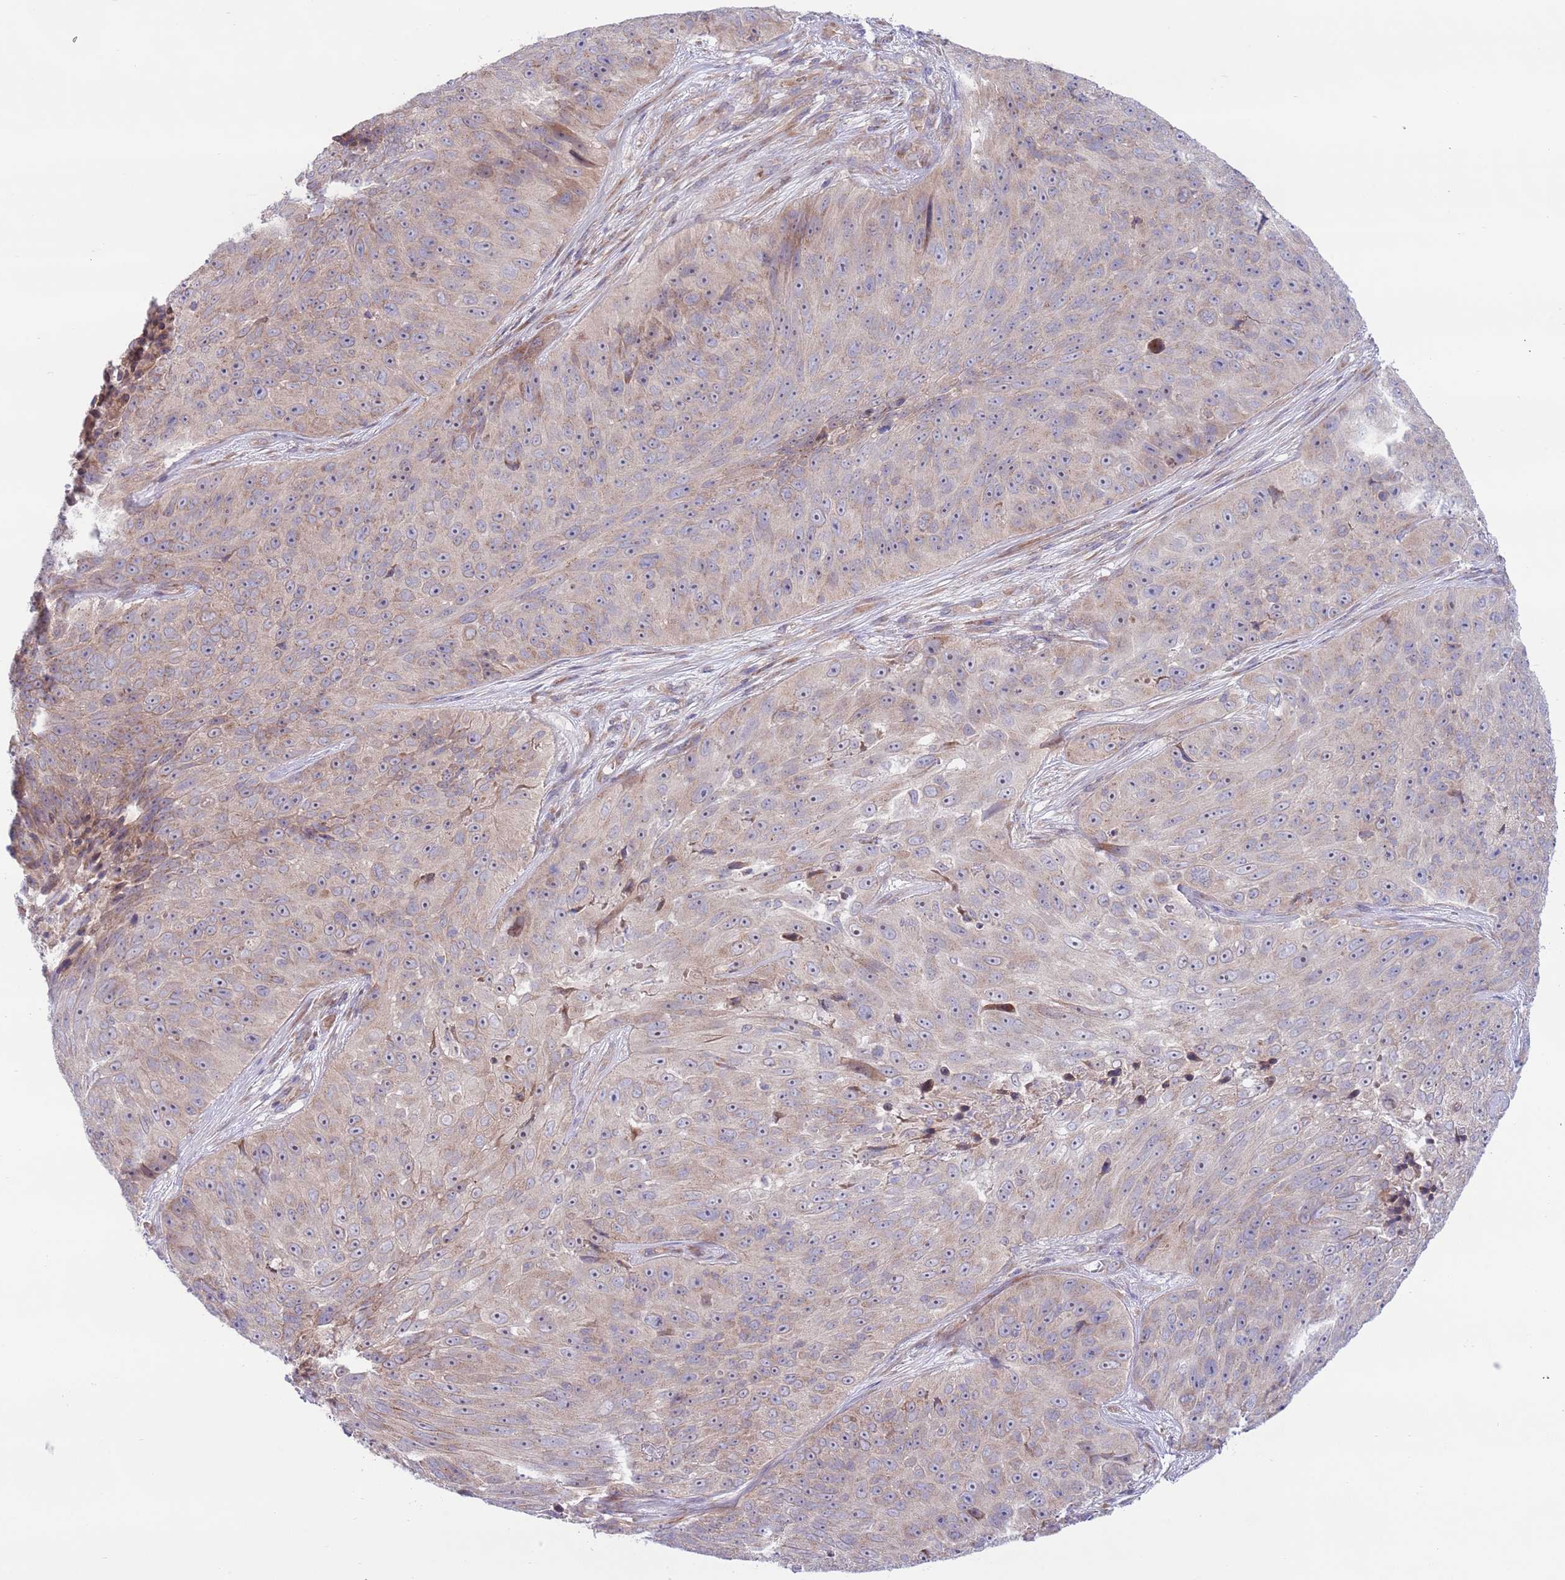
{"staining": {"intensity": "weak", "quantity": "<25%", "location": "cytoplasmic/membranous"}, "tissue": "skin cancer", "cell_type": "Tumor cells", "image_type": "cancer", "snomed": [{"axis": "morphology", "description": "Squamous cell carcinoma, NOS"}, {"axis": "topography", "description": "Skin"}], "caption": "Immunohistochemical staining of human skin squamous cell carcinoma demonstrates no significant positivity in tumor cells.", "gene": "DAND5", "patient": {"sex": "female", "age": 87}}